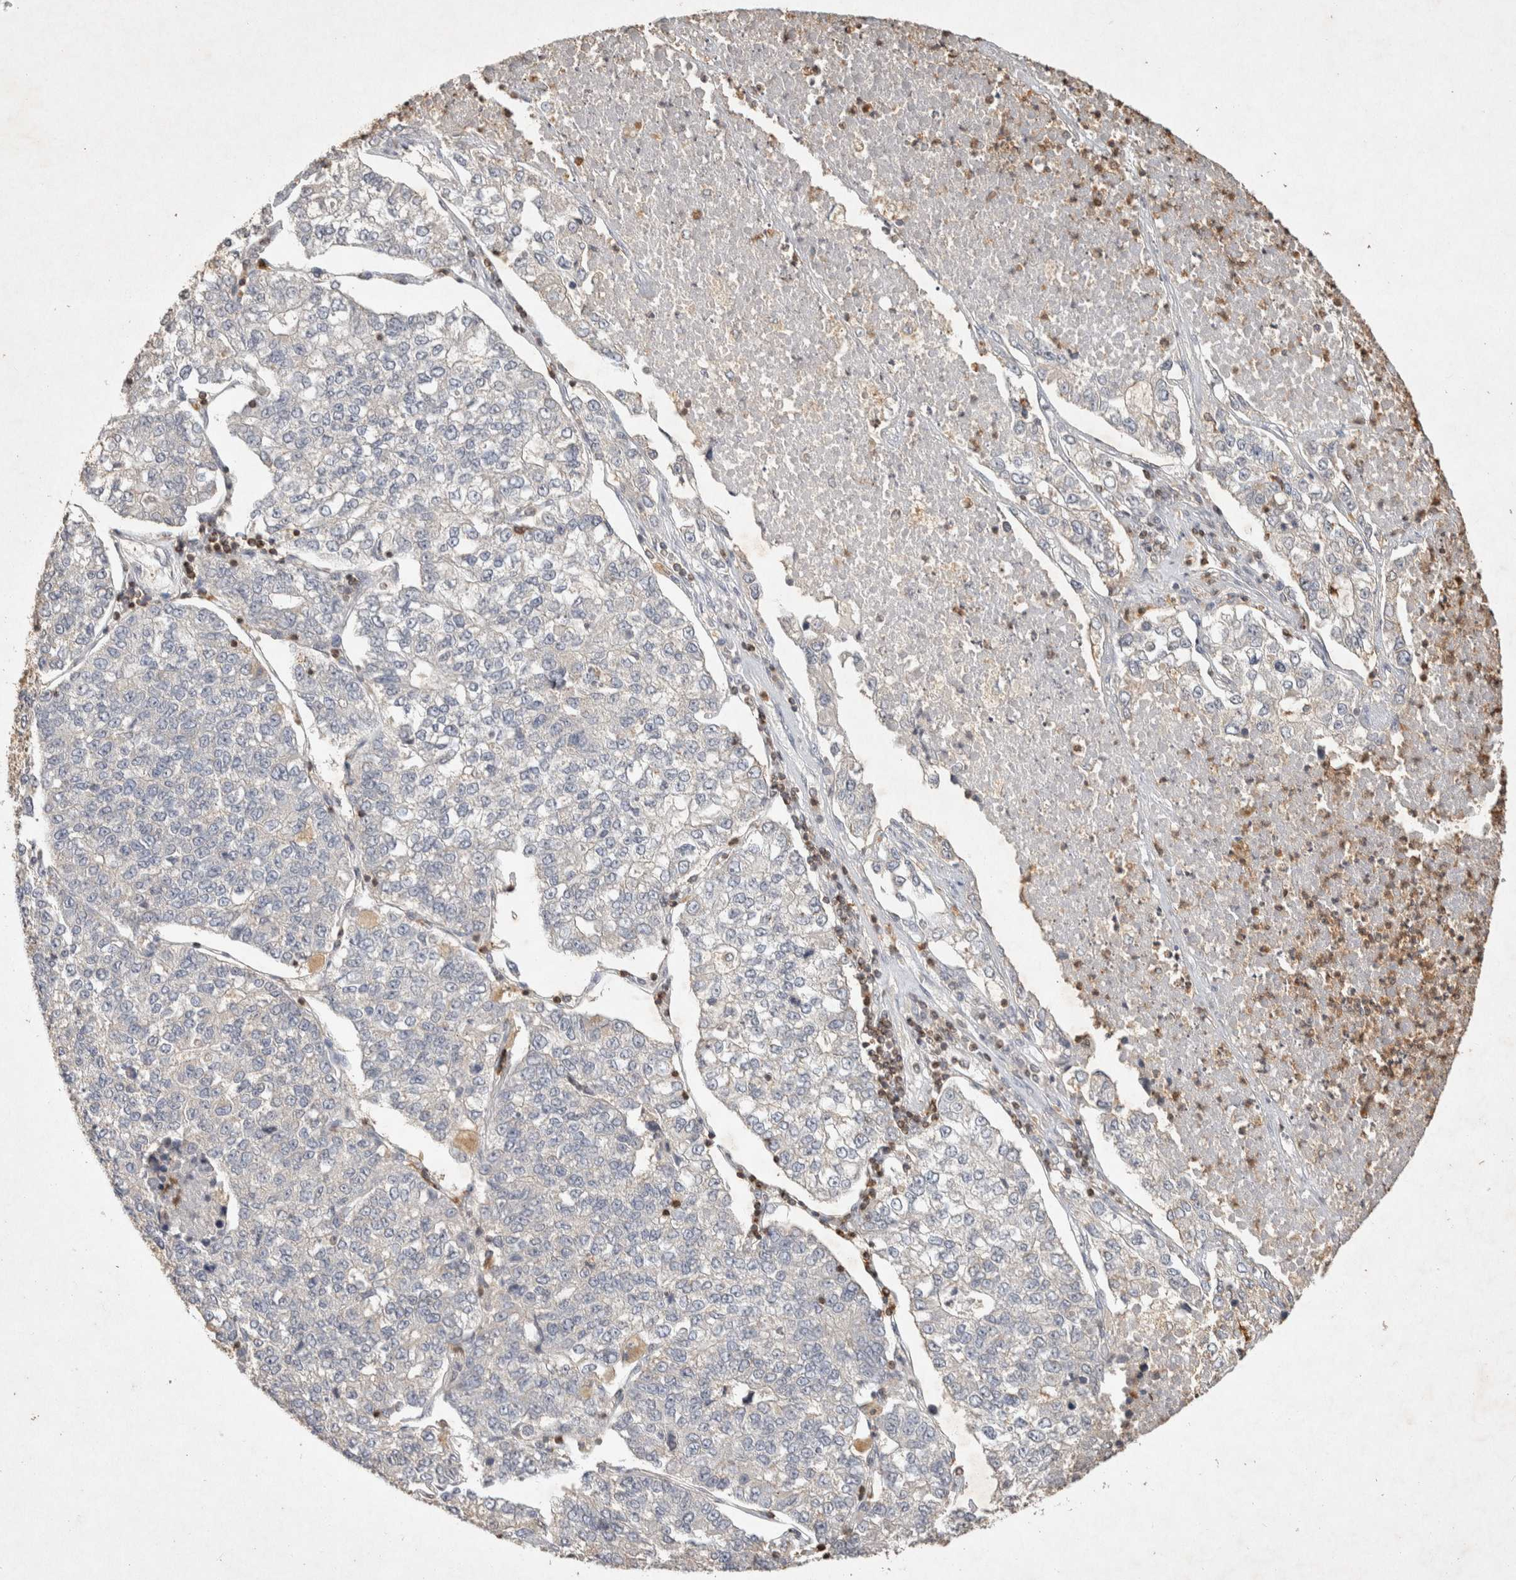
{"staining": {"intensity": "weak", "quantity": "<25%", "location": "cytoplasmic/membranous"}, "tissue": "lung cancer", "cell_type": "Tumor cells", "image_type": "cancer", "snomed": [{"axis": "morphology", "description": "Adenocarcinoma, NOS"}, {"axis": "topography", "description": "Lung"}], "caption": "IHC image of lung cancer (adenocarcinoma) stained for a protein (brown), which exhibits no staining in tumor cells.", "gene": "RAC2", "patient": {"sex": "male", "age": 49}}